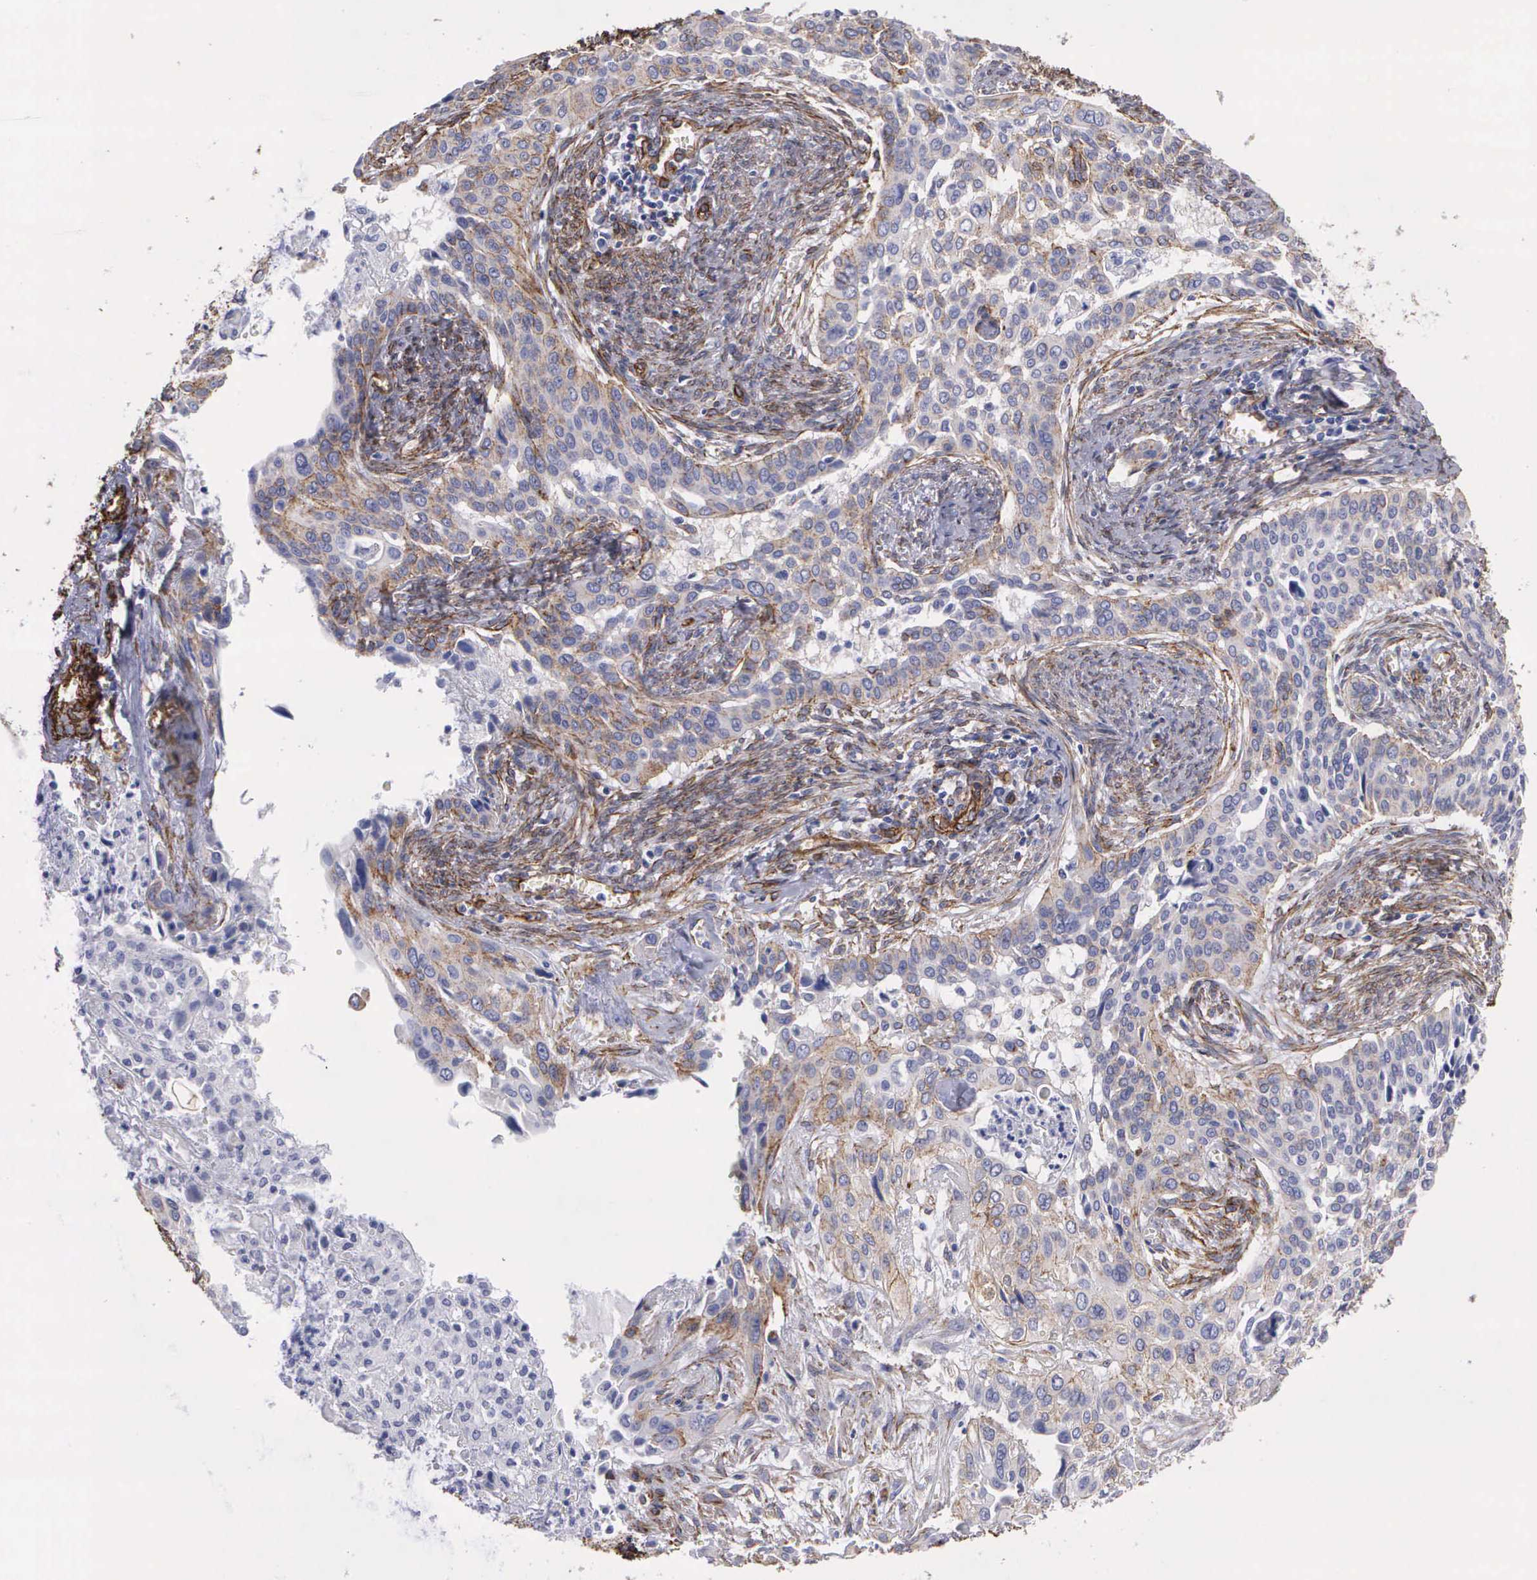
{"staining": {"intensity": "weak", "quantity": "25%-75%", "location": "cytoplasmic/membranous"}, "tissue": "cervical cancer", "cell_type": "Tumor cells", "image_type": "cancer", "snomed": [{"axis": "morphology", "description": "Squamous cell carcinoma, NOS"}, {"axis": "topography", "description": "Cervix"}], "caption": "Brown immunohistochemical staining in cervical cancer (squamous cell carcinoma) shows weak cytoplasmic/membranous staining in about 25%-75% of tumor cells. Immunohistochemistry (ihc) stains the protein of interest in brown and the nuclei are stained blue.", "gene": "MAGEB10", "patient": {"sex": "female", "age": 34}}